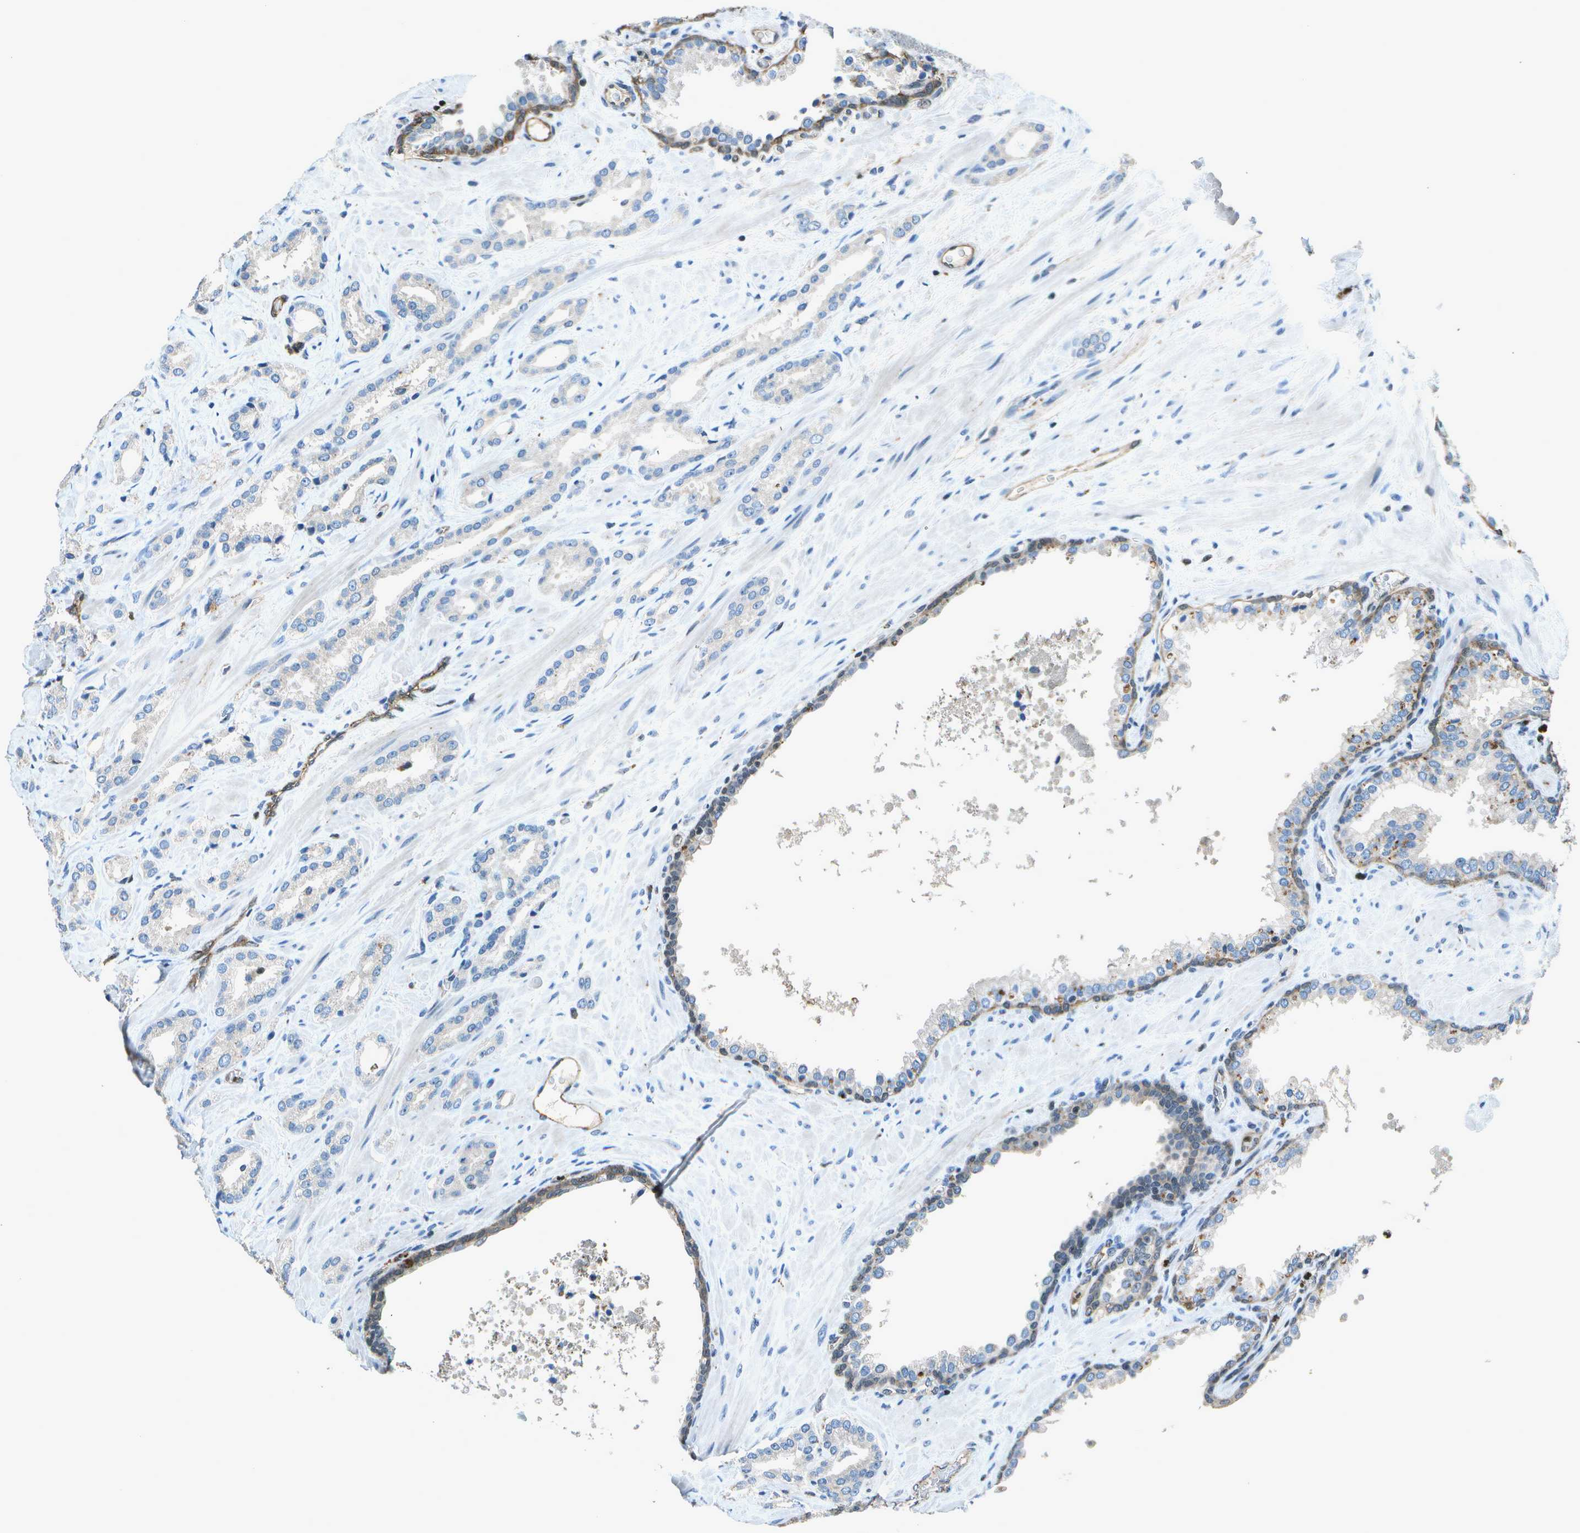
{"staining": {"intensity": "negative", "quantity": "none", "location": "none"}, "tissue": "prostate cancer", "cell_type": "Tumor cells", "image_type": "cancer", "snomed": [{"axis": "morphology", "description": "Adenocarcinoma, High grade"}, {"axis": "topography", "description": "Prostate"}], "caption": "Photomicrograph shows no significant protein positivity in tumor cells of prostate cancer.", "gene": "PDLIM1", "patient": {"sex": "male", "age": 64}}